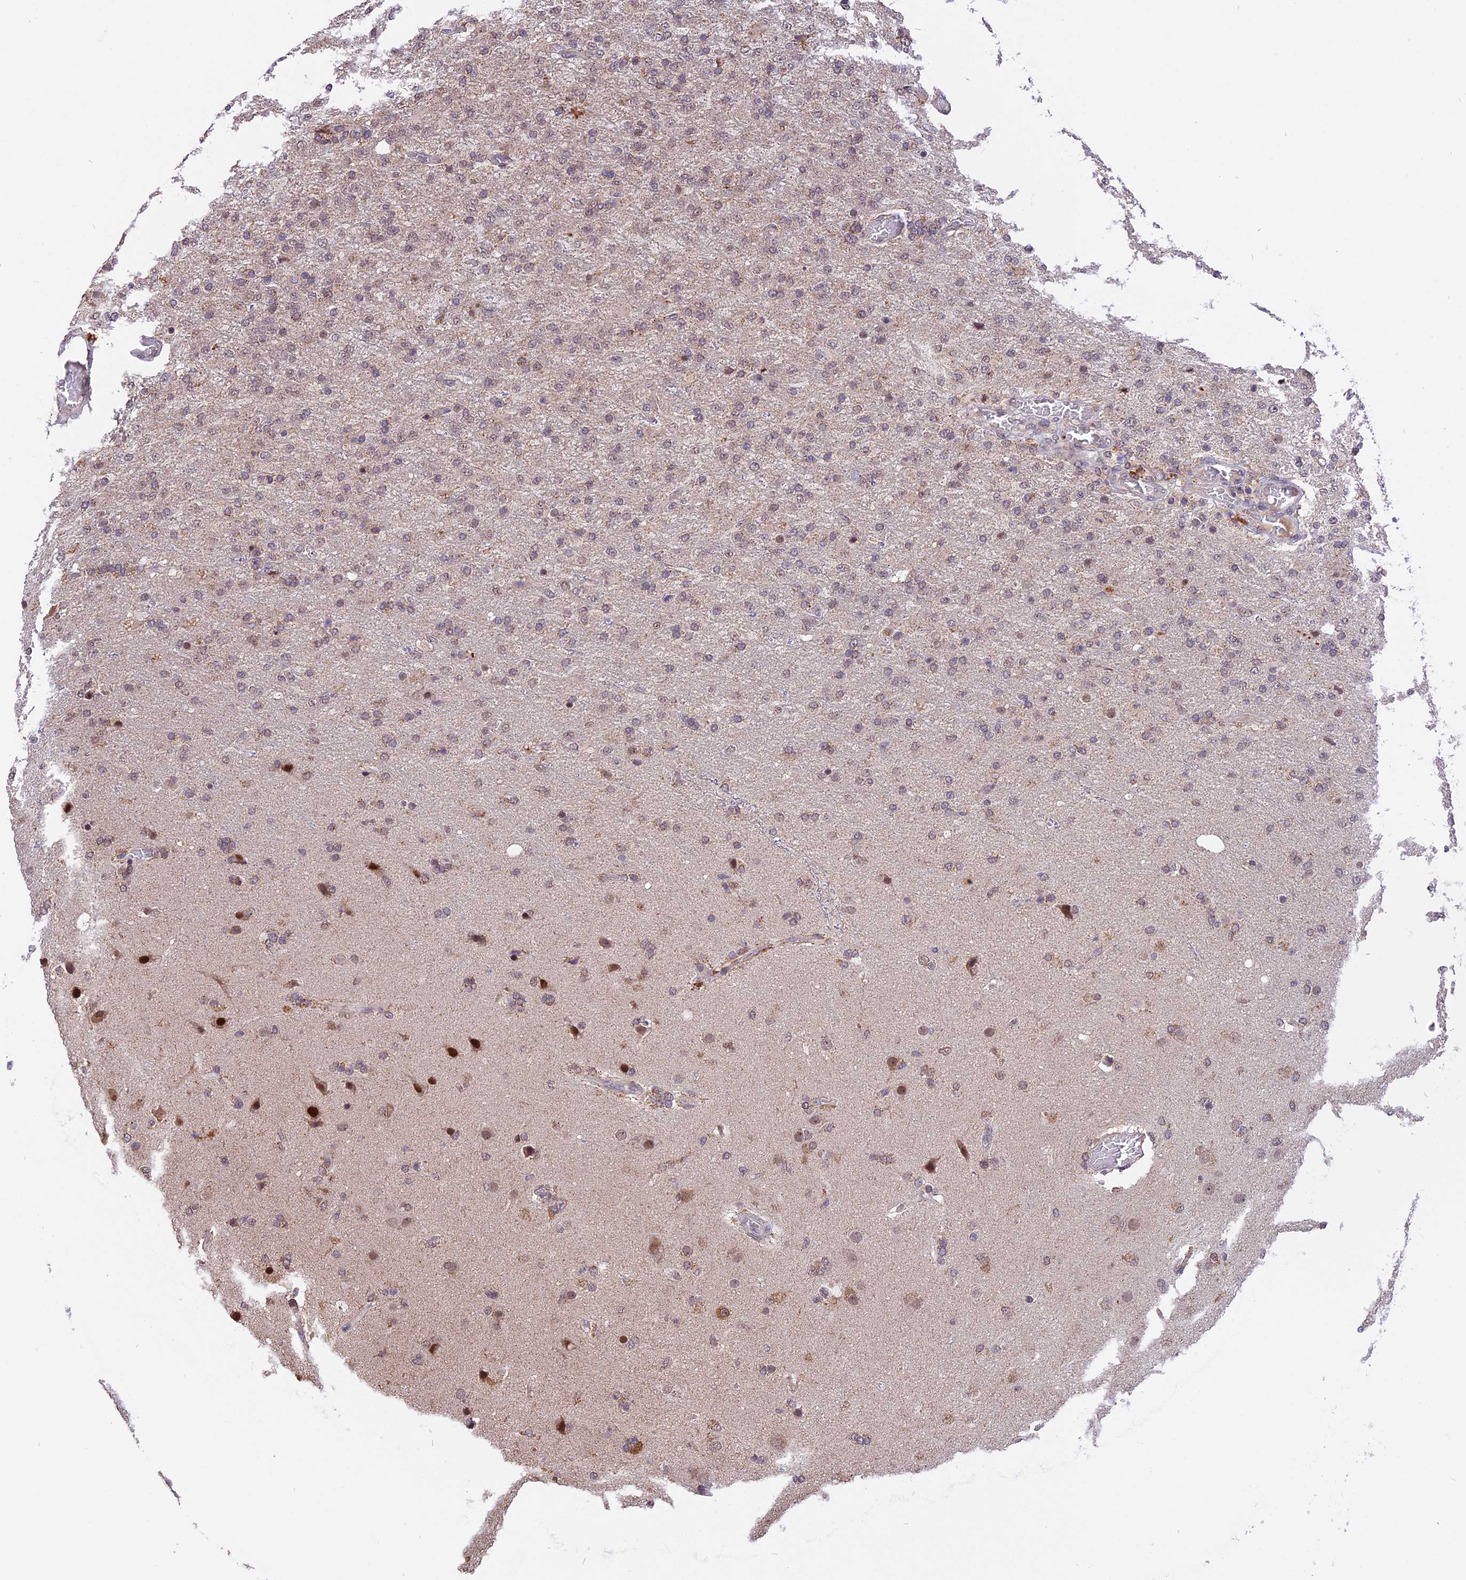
{"staining": {"intensity": "weak", "quantity": "25%-75%", "location": "cytoplasmic/membranous,nuclear"}, "tissue": "glioma", "cell_type": "Tumor cells", "image_type": "cancer", "snomed": [{"axis": "morphology", "description": "Glioma, malignant, High grade"}, {"axis": "topography", "description": "Brain"}], "caption": "Protein expression analysis of human glioma reveals weak cytoplasmic/membranous and nuclear expression in about 25%-75% of tumor cells. (DAB IHC, brown staining for protein, blue staining for nuclei).", "gene": "RERGL", "patient": {"sex": "female", "age": 74}}